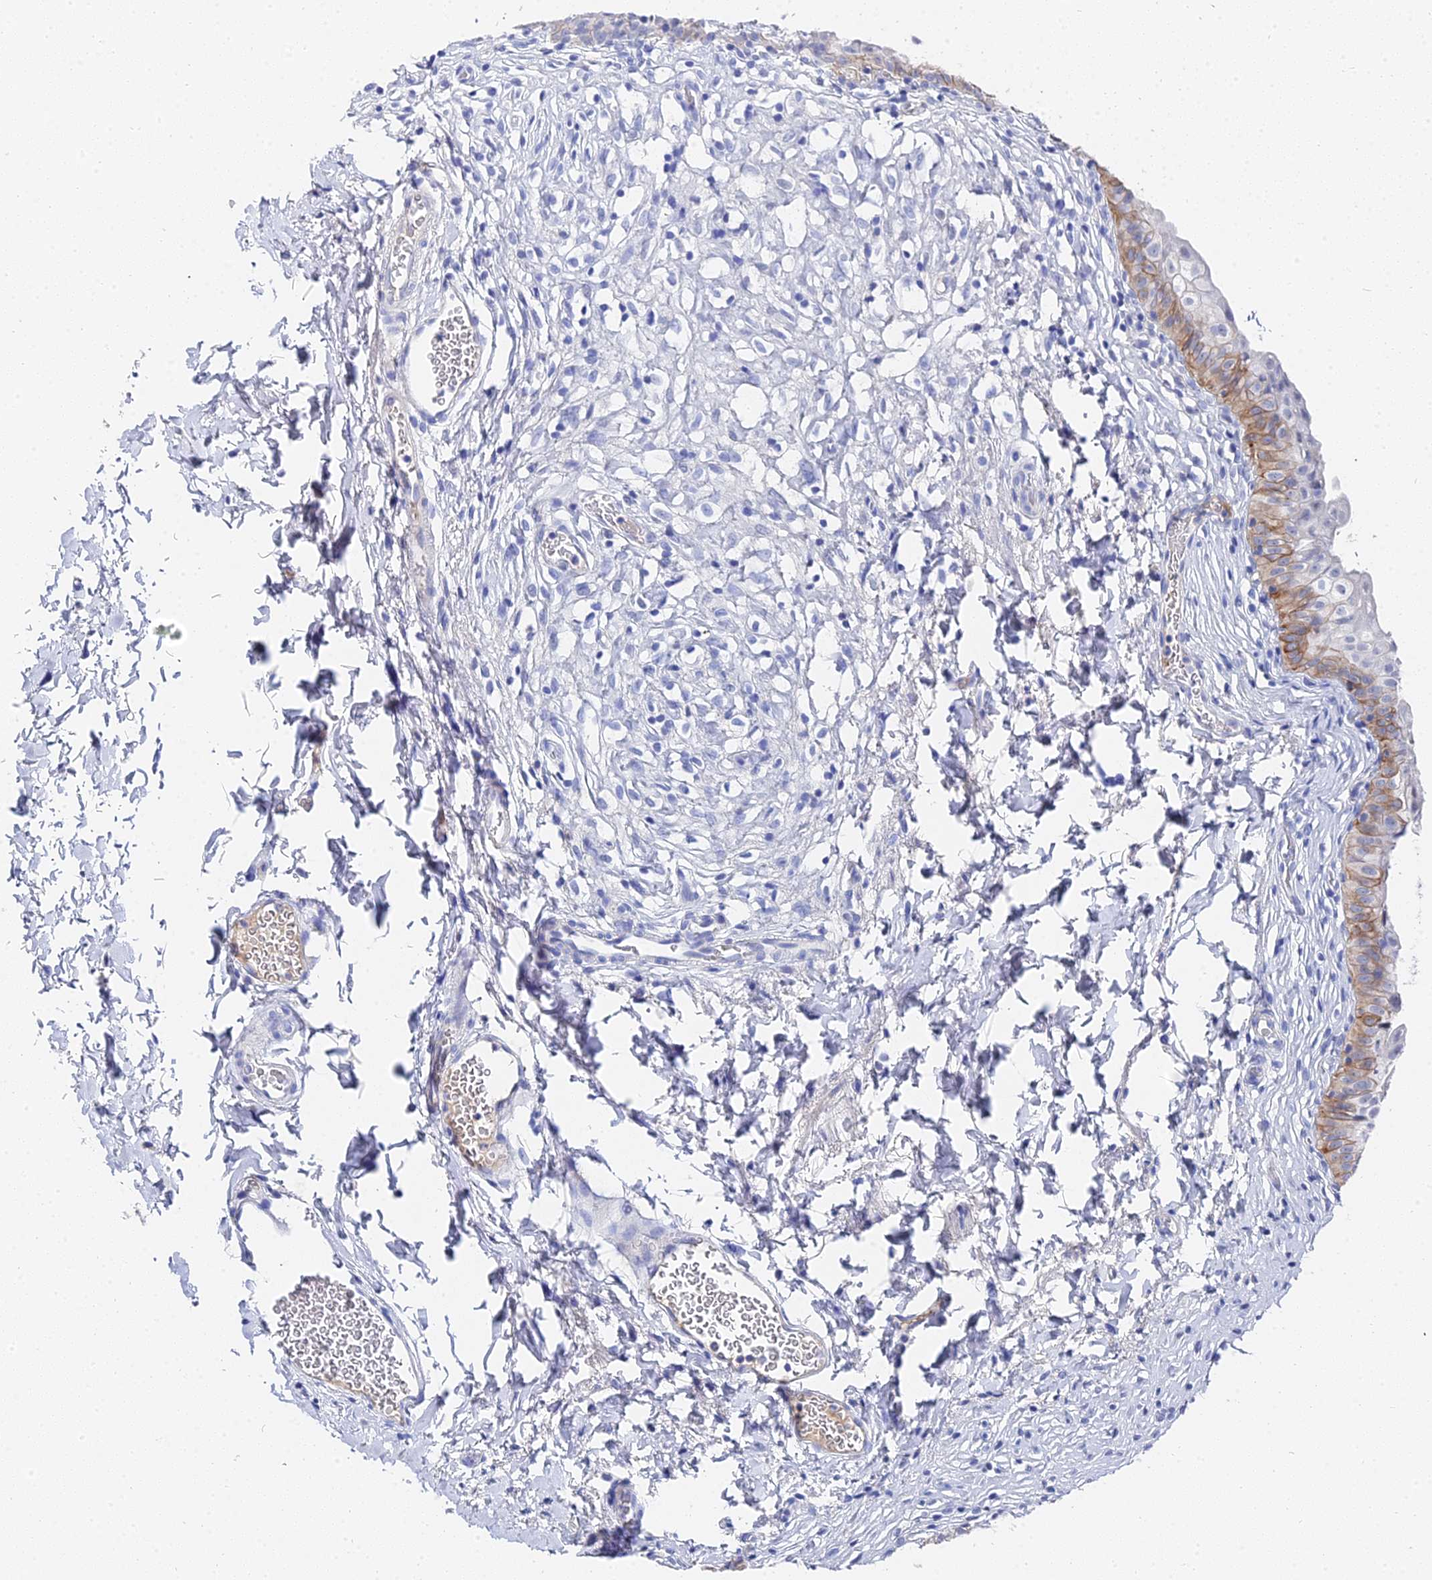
{"staining": {"intensity": "strong", "quantity": "25%-75%", "location": "cytoplasmic/membranous"}, "tissue": "urinary bladder", "cell_type": "Urothelial cells", "image_type": "normal", "snomed": [{"axis": "morphology", "description": "Normal tissue, NOS"}, {"axis": "topography", "description": "Urinary bladder"}], "caption": "A high-resolution photomicrograph shows immunohistochemistry (IHC) staining of normal urinary bladder, which demonstrates strong cytoplasmic/membranous positivity in approximately 25%-75% of urothelial cells.", "gene": "KRT17", "patient": {"sex": "male", "age": 55}}